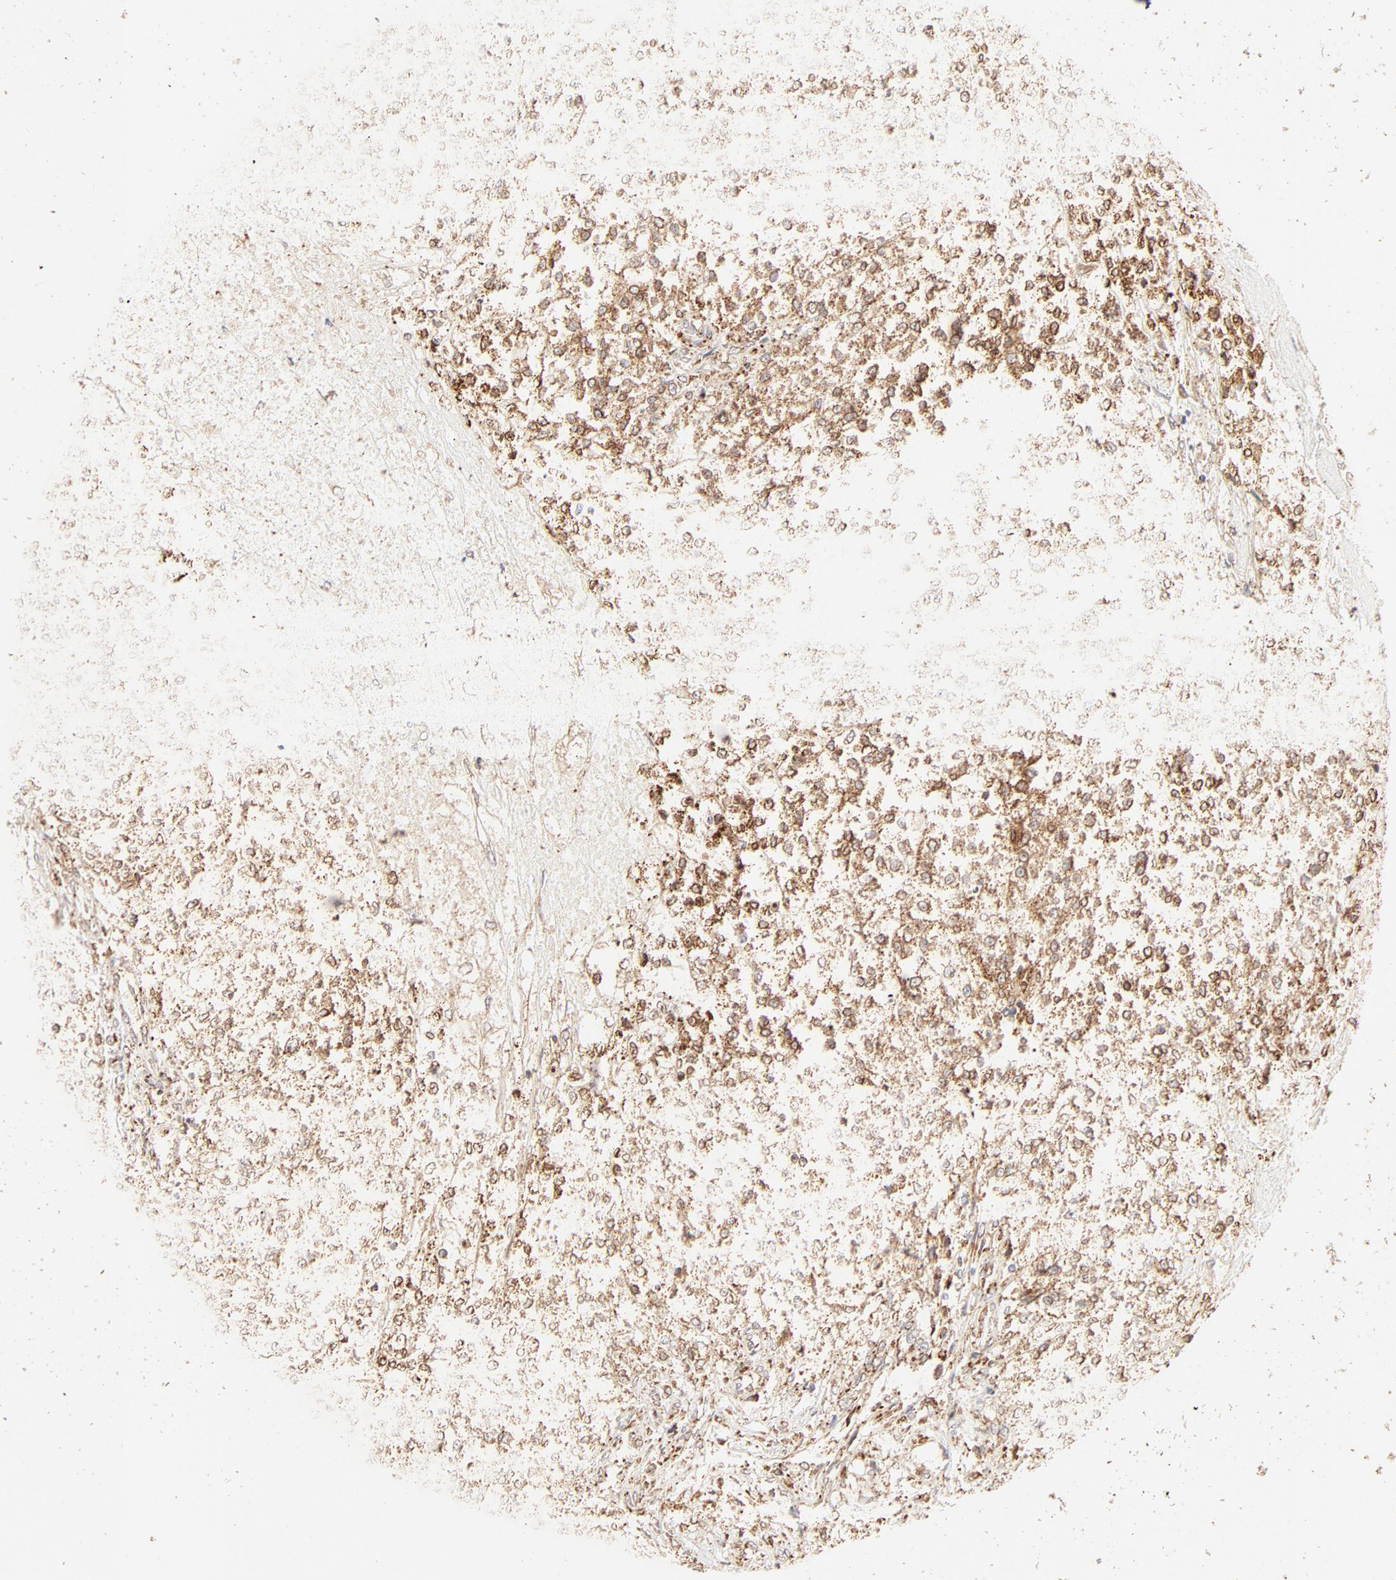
{"staining": {"intensity": "moderate", "quantity": ">75%", "location": "cytoplasmic/membranous"}, "tissue": "testis cancer", "cell_type": "Tumor cells", "image_type": "cancer", "snomed": [{"axis": "morphology", "description": "Seminoma, NOS"}, {"axis": "topography", "description": "Testis"}], "caption": "Tumor cells show medium levels of moderate cytoplasmic/membranous positivity in approximately >75% of cells in seminoma (testis).", "gene": "PARP12", "patient": {"sex": "male", "age": 59}}